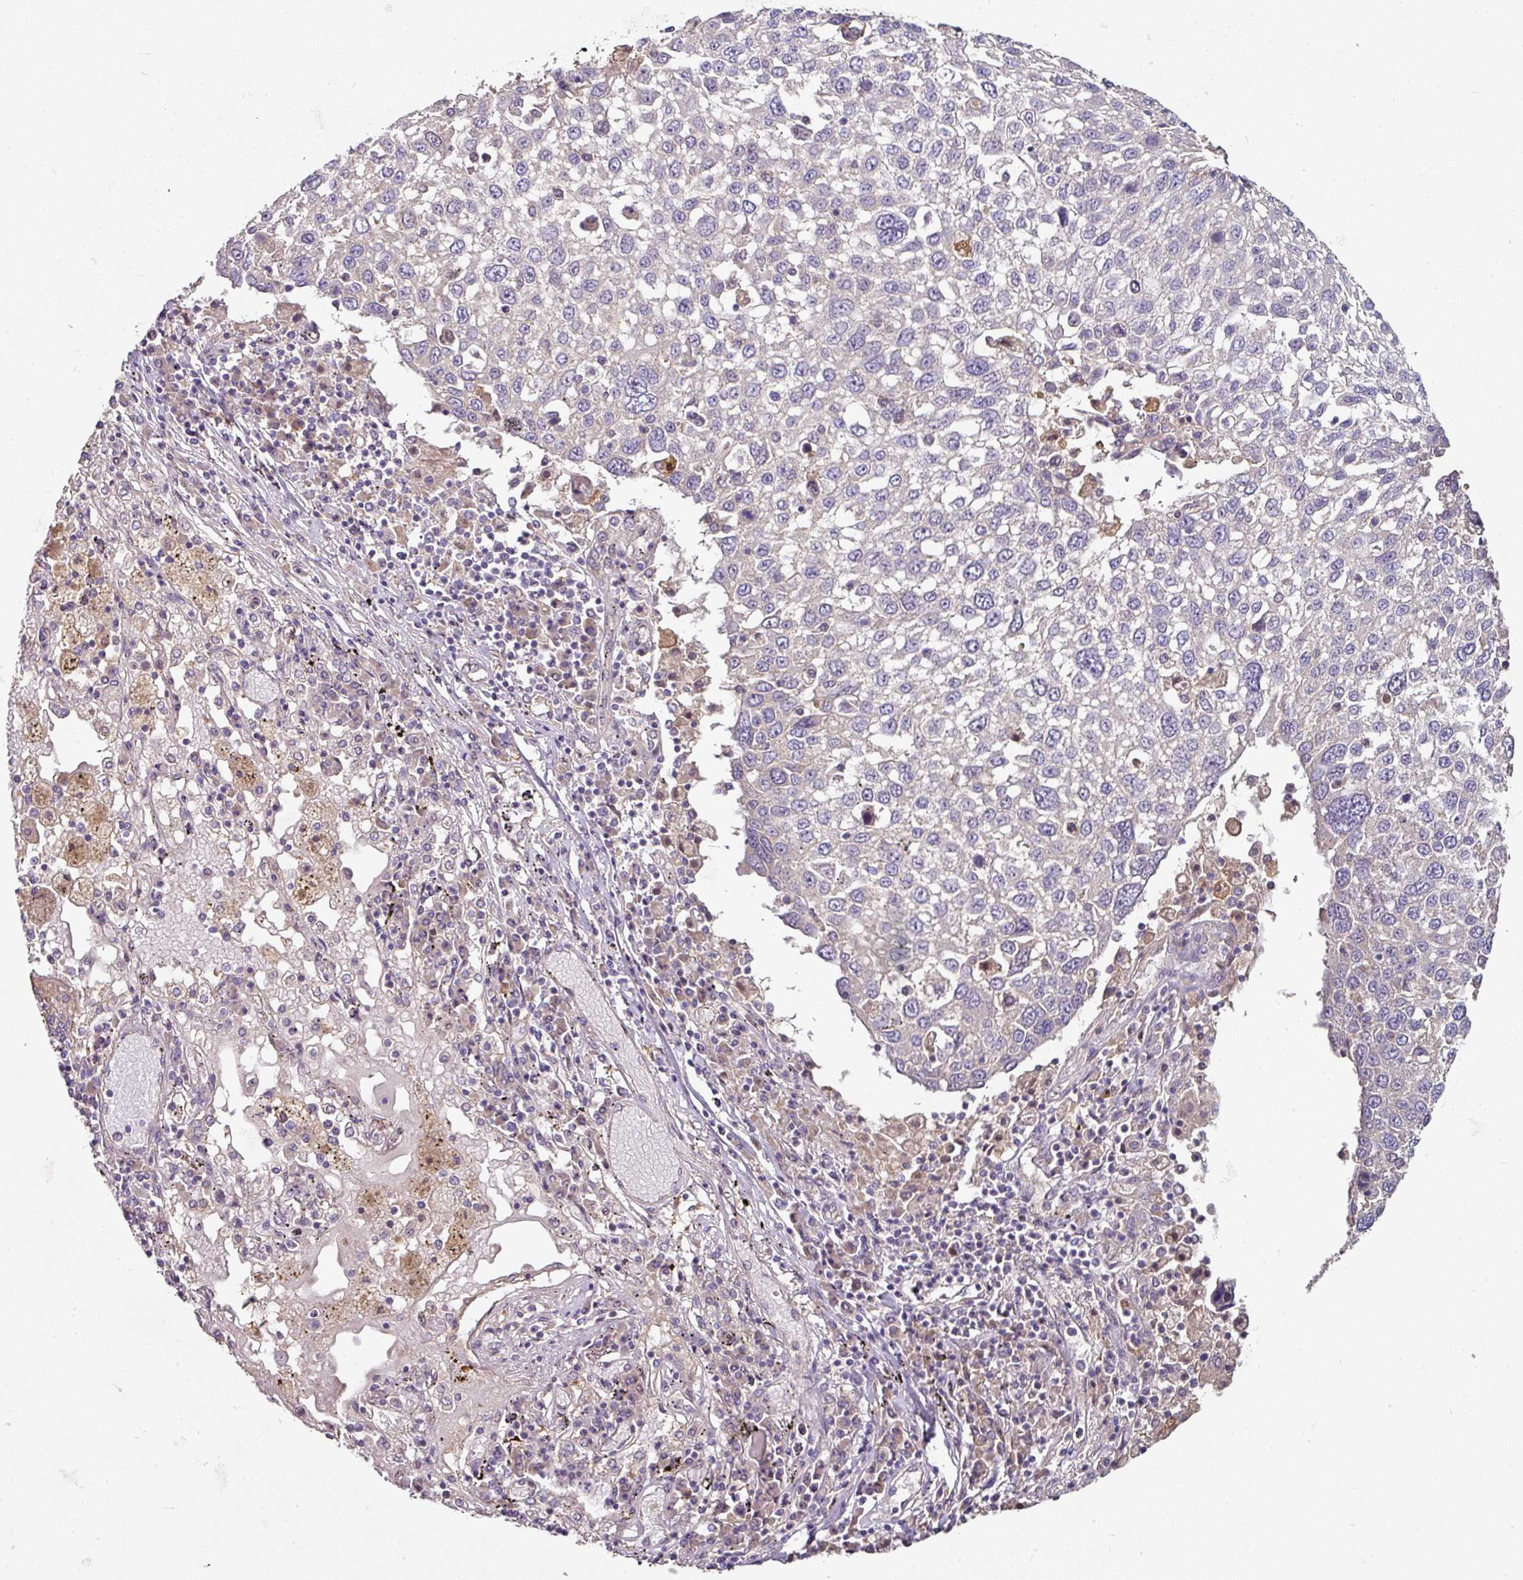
{"staining": {"intensity": "negative", "quantity": "none", "location": "none"}, "tissue": "lung cancer", "cell_type": "Tumor cells", "image_type": "cancer", "snomed": [{"axis": "morphology", "description": "Squamous cell carcinoma, NOS"}, {"axis": "topography", "description": "Lung"}], "caption": "There is no significant positivity in tumor cells of lung cancer (squamous cell carcinoma).", "gene": "C4orf48", "patient": {"sex": "male", "age": 65}}